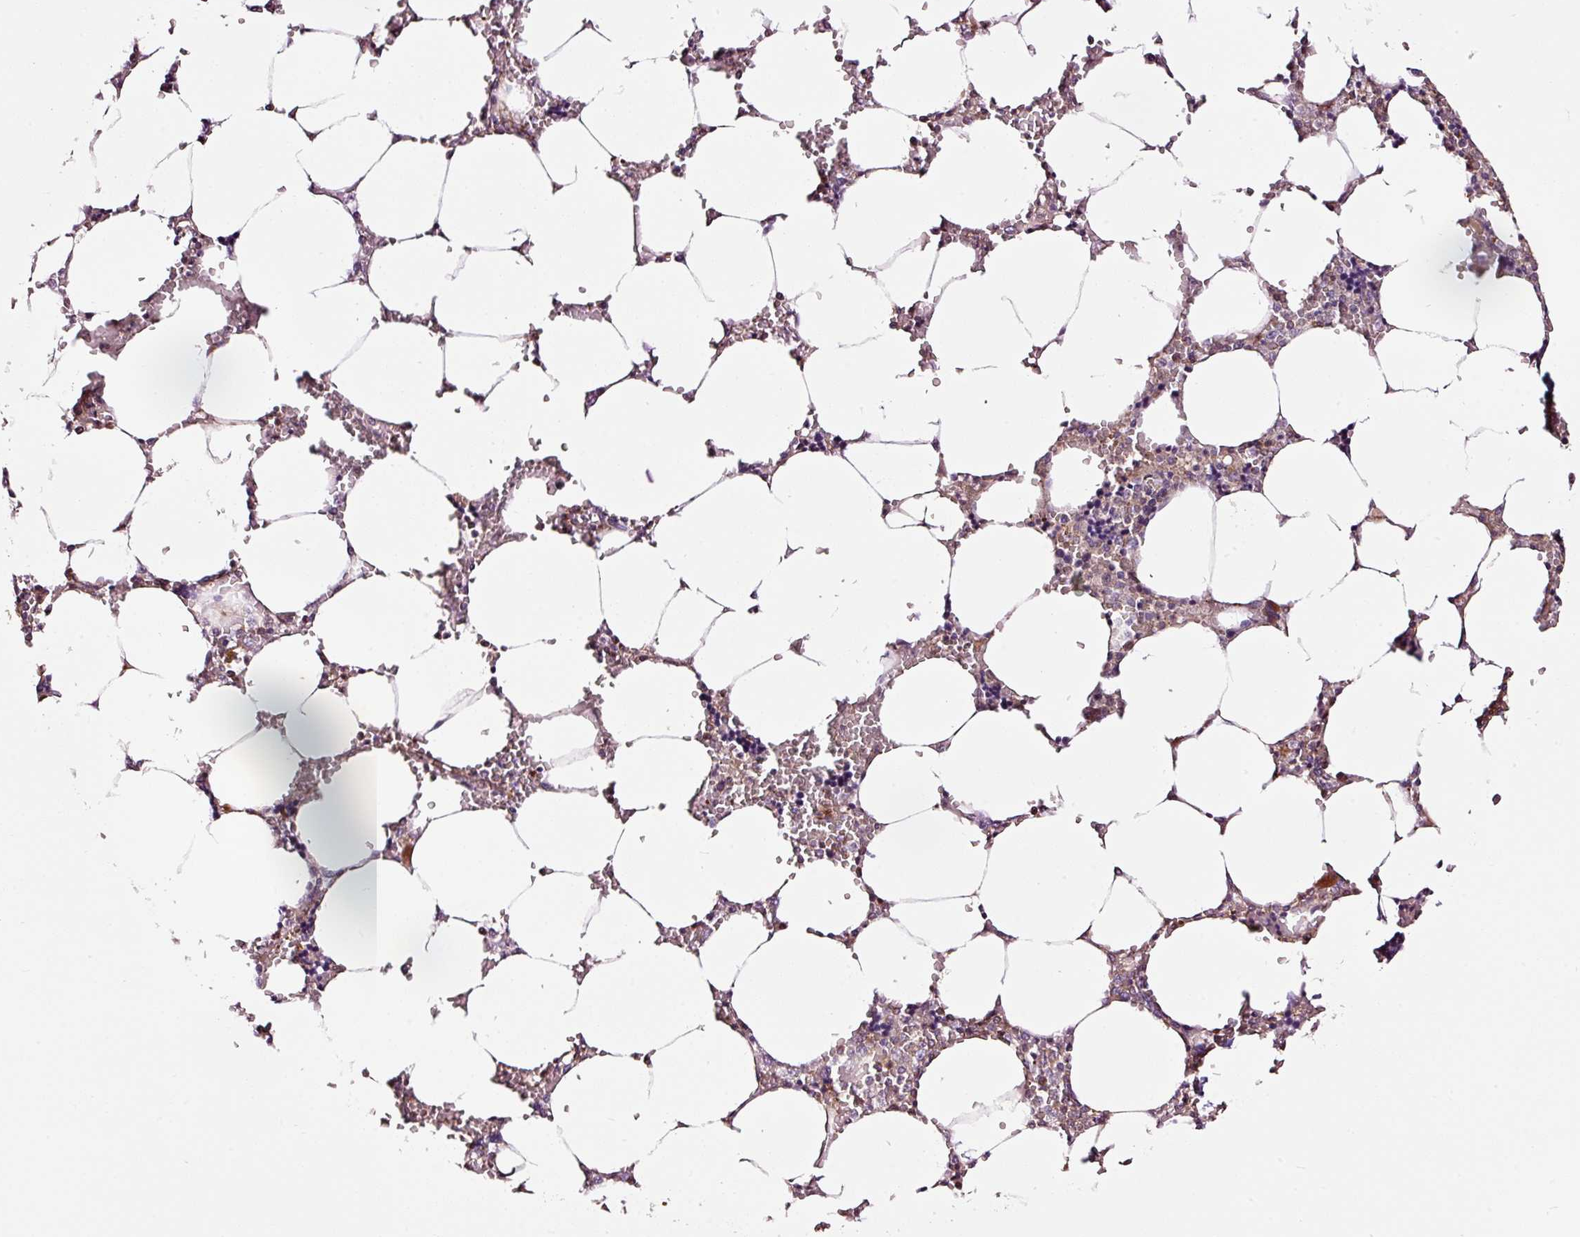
{"staining": {"intensity": "negative", "quantity": "none", "location": "none"}, "tissue": "bone marrow", "cell_type": "Hematopoietic cells", "image_type": "normal", "snomed": [{"axis": "morphology", "description": "Normal tissue, NOS"}, {"axis": "topography", "description": "Bone marrow"}], "caption": "Immunohistochemistry histopathology image of benign bone marrow: bone marrow stained with DAB reveals no significant protein expression in hematopoietic cells.", "gene": "ABCB4", "patient": {"sex": "male", "age": 64}}